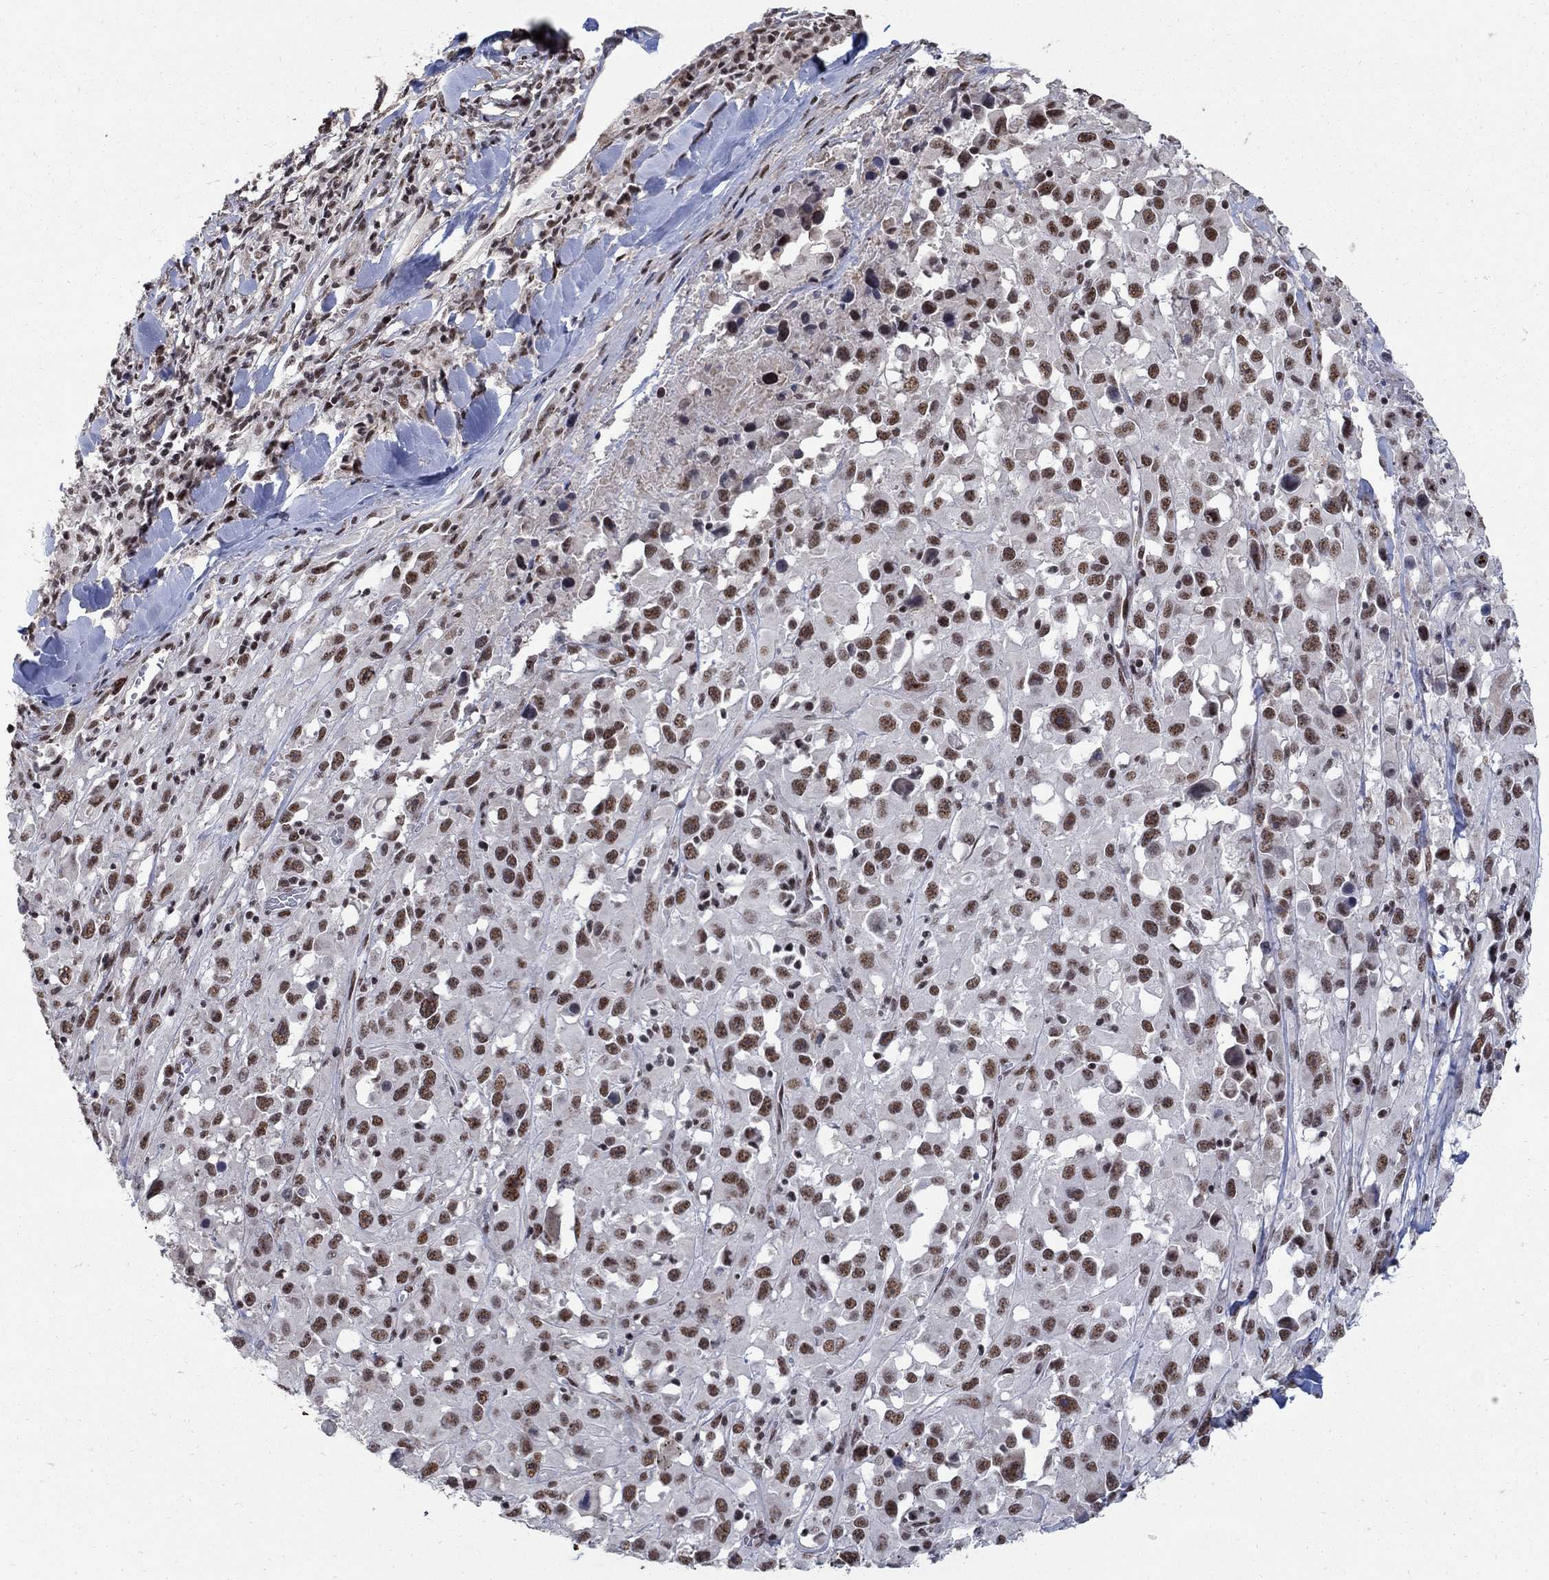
{"staining": {"intensity": "moderate", "quantity": ">75%", "location": "nuclear"}, "tissue": "melanoma", "cell_type": "Tumor cells", "image_type": "cancer", "snomed": [{"axis": "morphology", "description": "Malignant melanoma, Metastatic site"}, {"axis": "topography", "description": "Lymph node"}], "caption": "Immunohistochemical staining of malignant melanoma (metastatic site) demonstrates medium levels of moderate nuclear expression in about >75% of tumor cells.", "gene": "PNISR", "patient": {"sex": "male", "age": 50}}